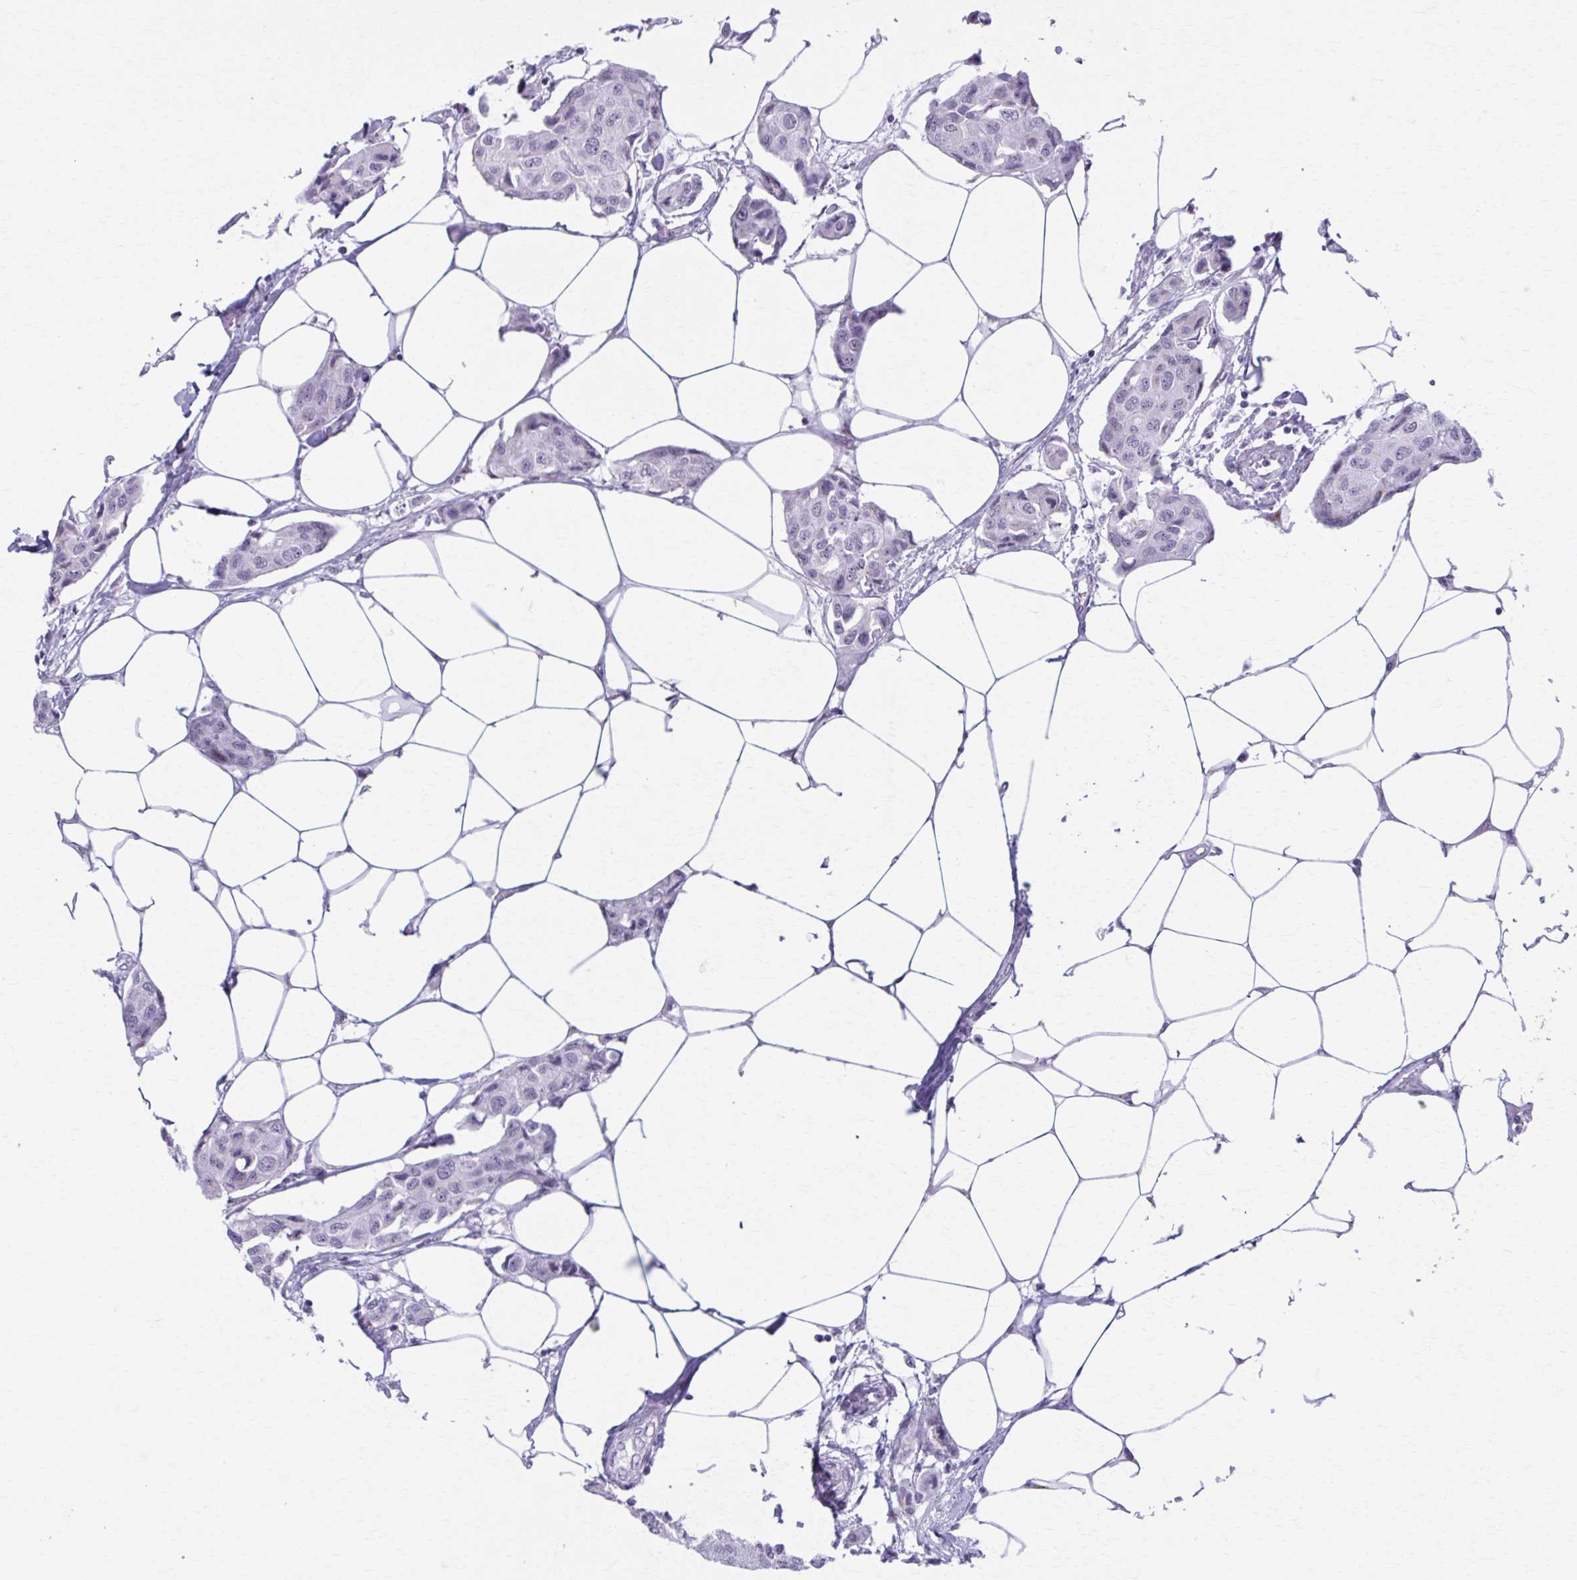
{"staining": {"intensity": "weak", "quantity": "<25%", "location": "cytoplasmic/membranous"}, "tissue": "breast cancer", "cell_type": "Tumor cells", "image_type": "cancer", "snomed": [{"axis": "morphology", "description": "Duct carcinoma"}, {"axis": "topography", "description": "Breast"}, {"axis": "topography", "description": "Lymph node"}], "caption": "The image exhibits no staining of tumor cells in breast cancer.", "gene": "ZNF682", "patient": {"sex": "female", "age": 80}}